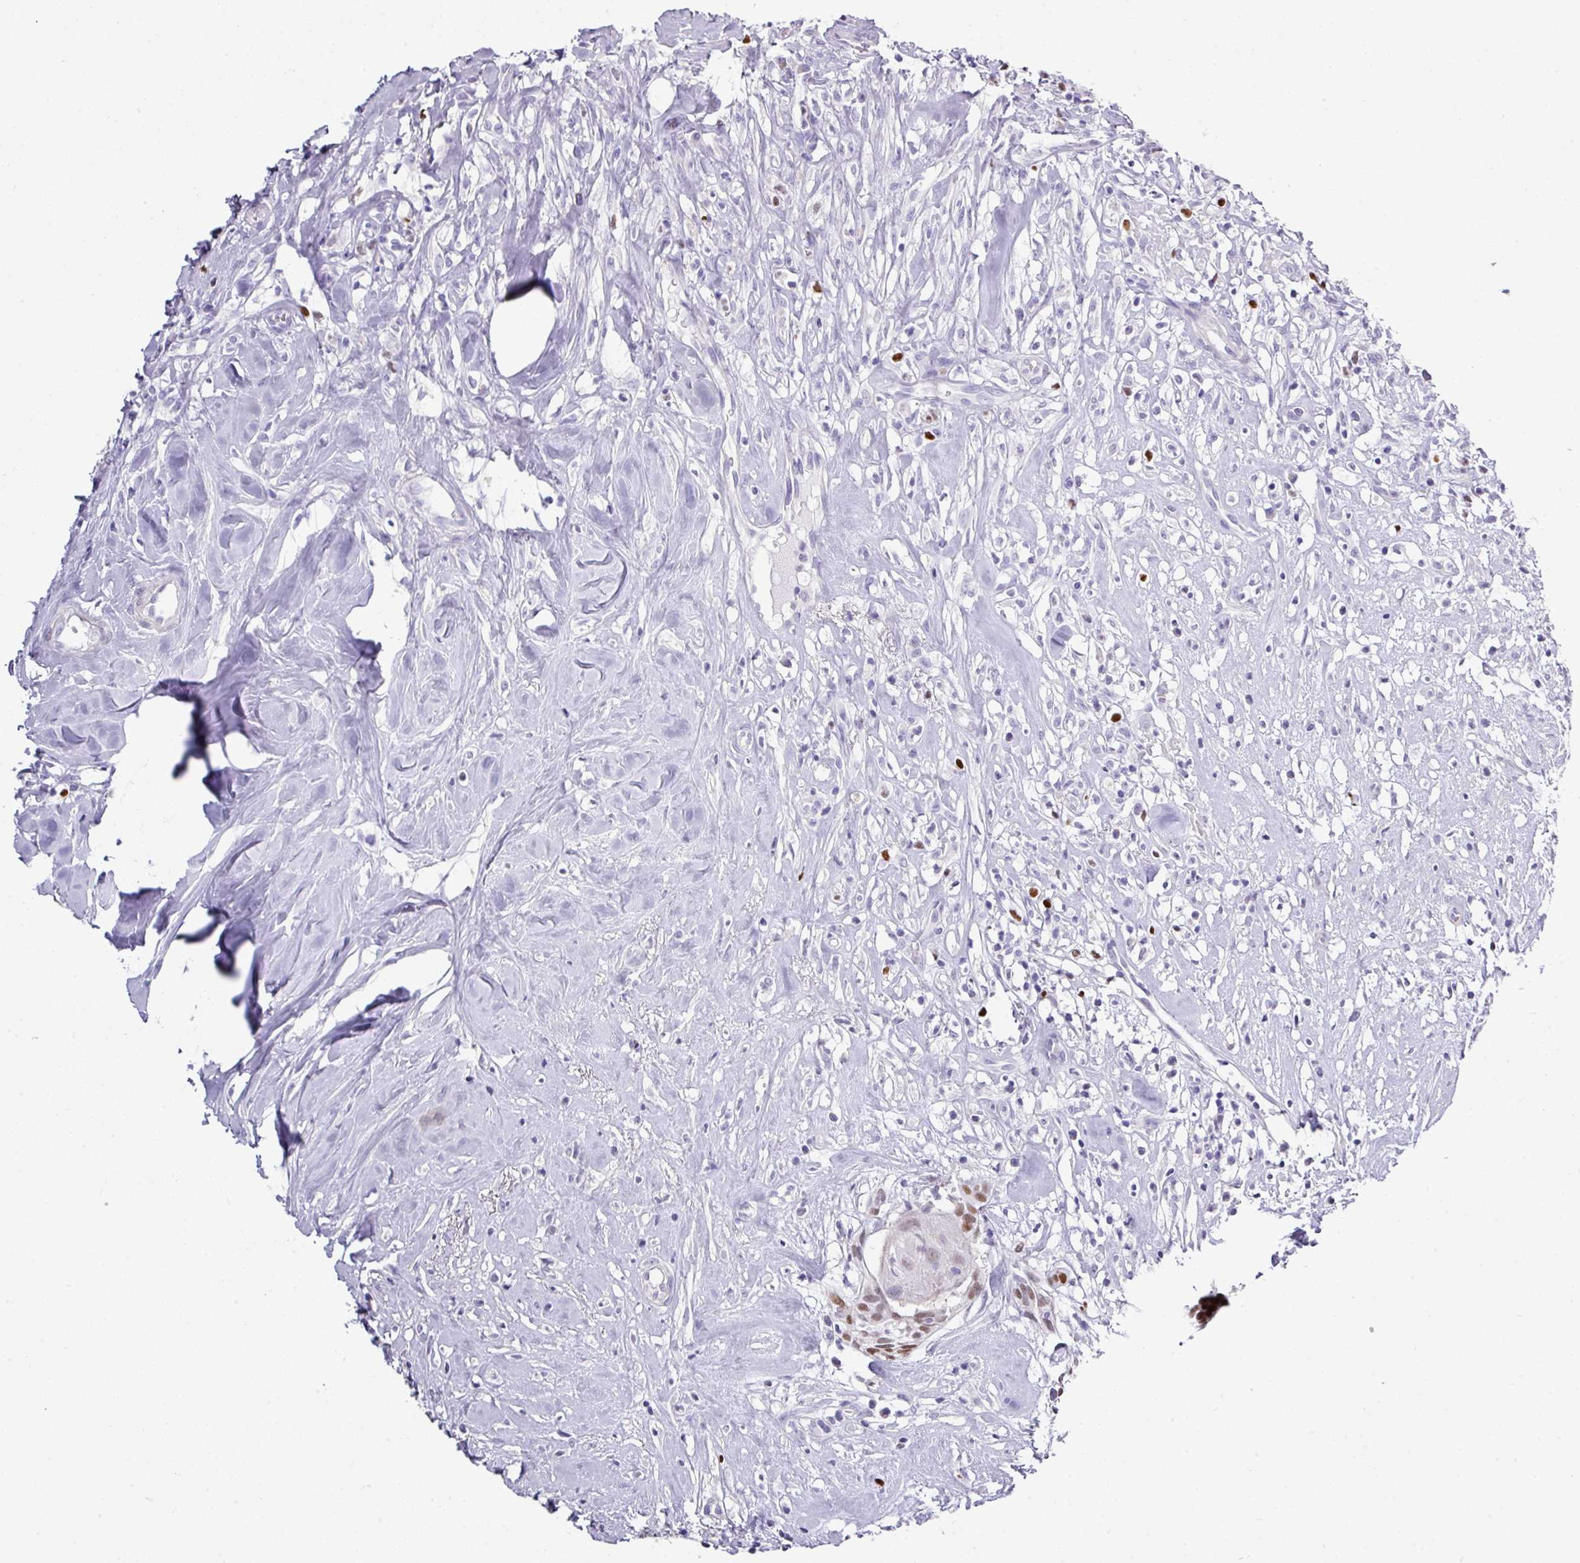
{"staining": {"intensity": "moderate", "quantity": "25%-75%", "location": "nuclear"}, "tissue": "head and neck cancer", "cell_type": "Tumor cells", "image_type": "cancer", "snomed": [{"axis": "morphology", "description": "Adenocarcinoma, NOS"}, {"axis": "topography", "description": "Subcutis"}, {"axis": "topography", "description": "Head-Neck"}], "caption": "DAB immunohistochemical staining of human head and neck cancer (adenocarcinoma) displays moderate nuclear protein staining in about 25%-75% of tumor cells.", "gene": "BCL11A", "patient": {"sex": "female", "age": 73}}